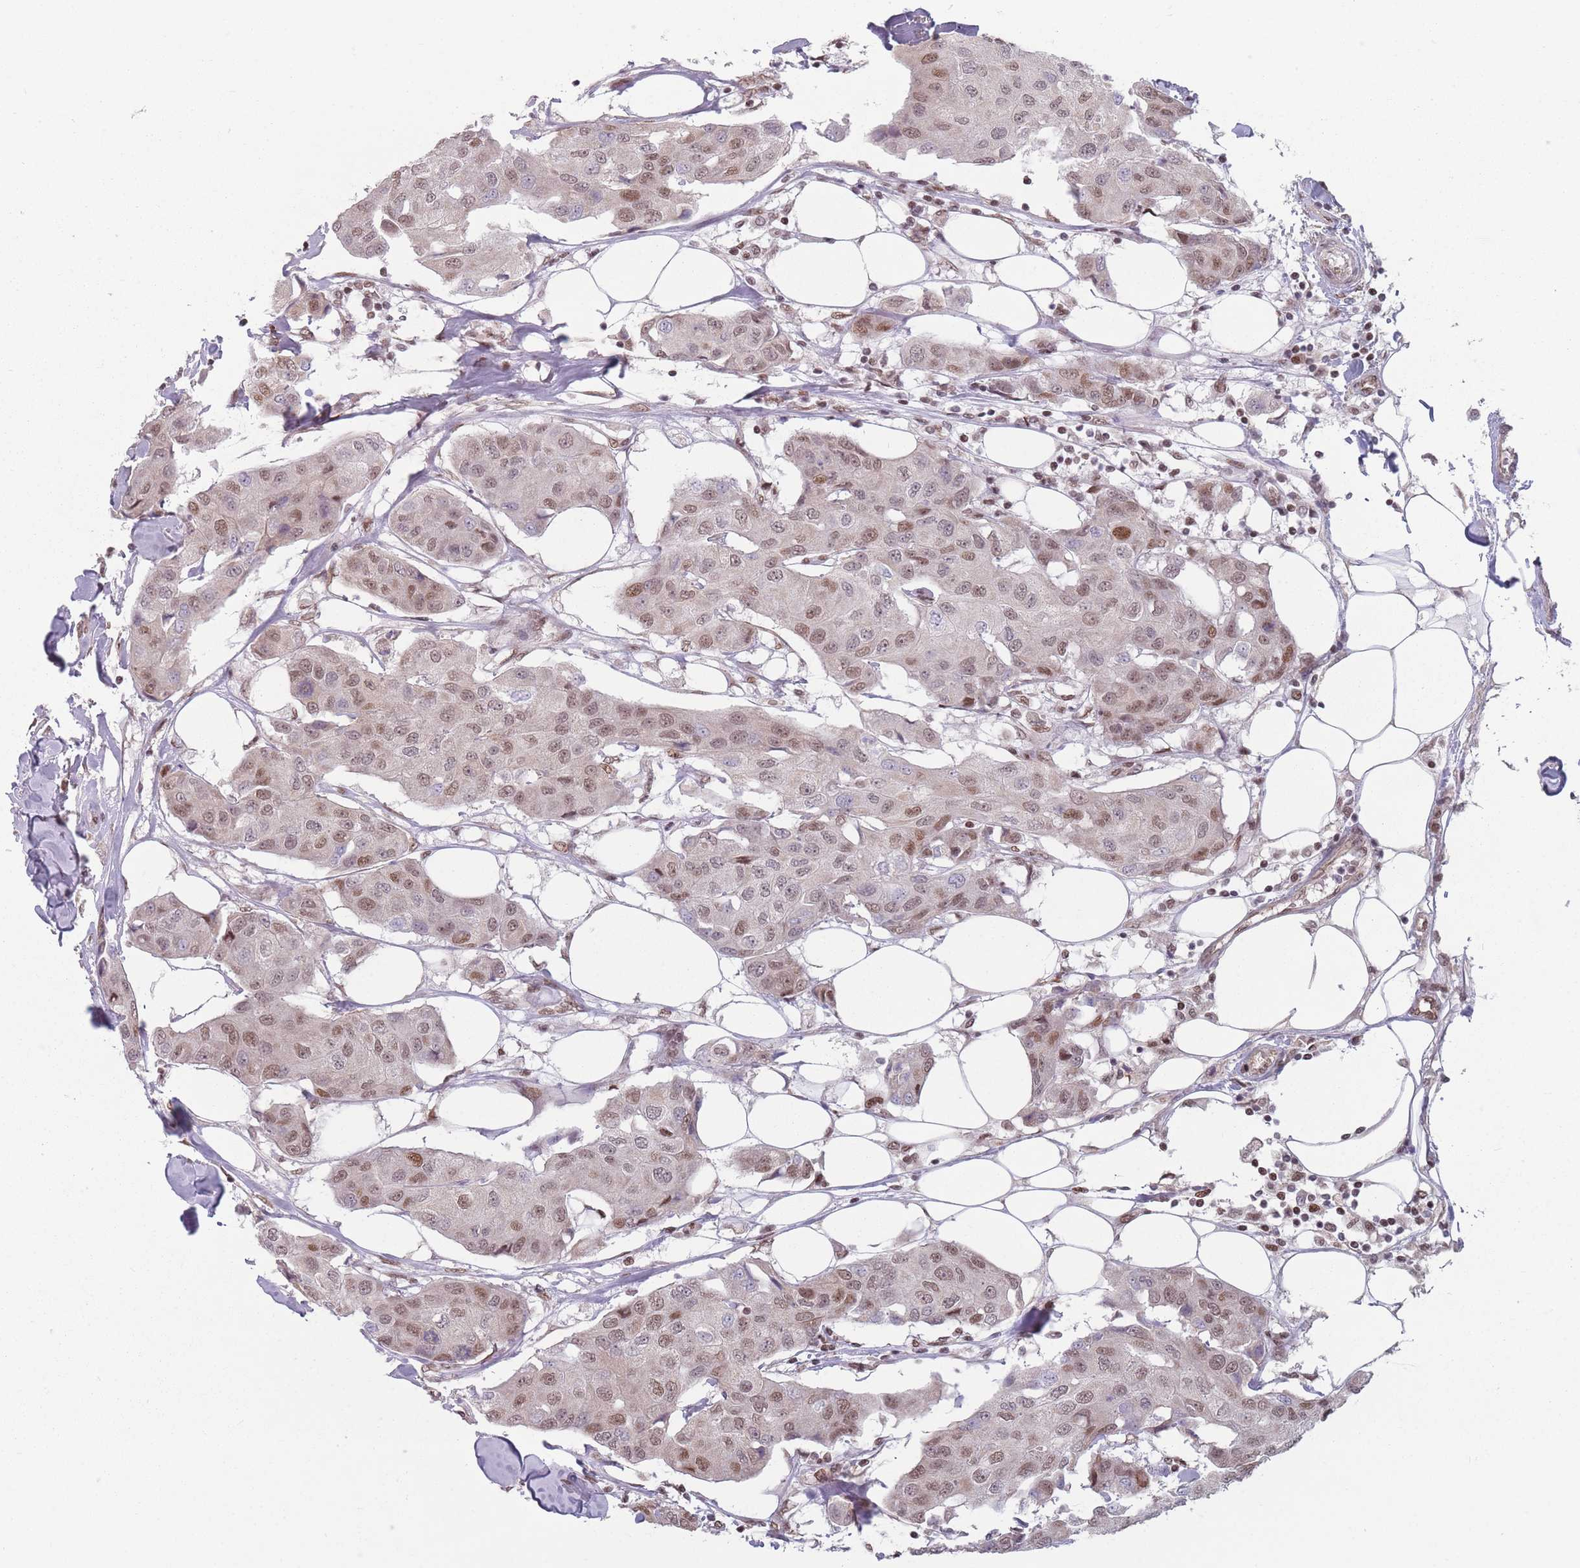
{"staining": {"intensity": "moderate", "quantity": ">75%", "location": "nuclear"}, "tissue": "breast cancer", "cell_type": "Tumor cells", "image_type": "cancer", "snomed": [{"axis": "morphology", "description": "Duct carcinoma"}, {"axis": "topography", "description": "Breast"}], "caption": "Protein analysis of breast cancer (infiltrating ductal carcinoma) tissue reveals moderate nuclear positivity in approximately >75% of tumor cells.", "gene": "SH3BGRL2", "patient": {"sex": "female", "age": 80}}